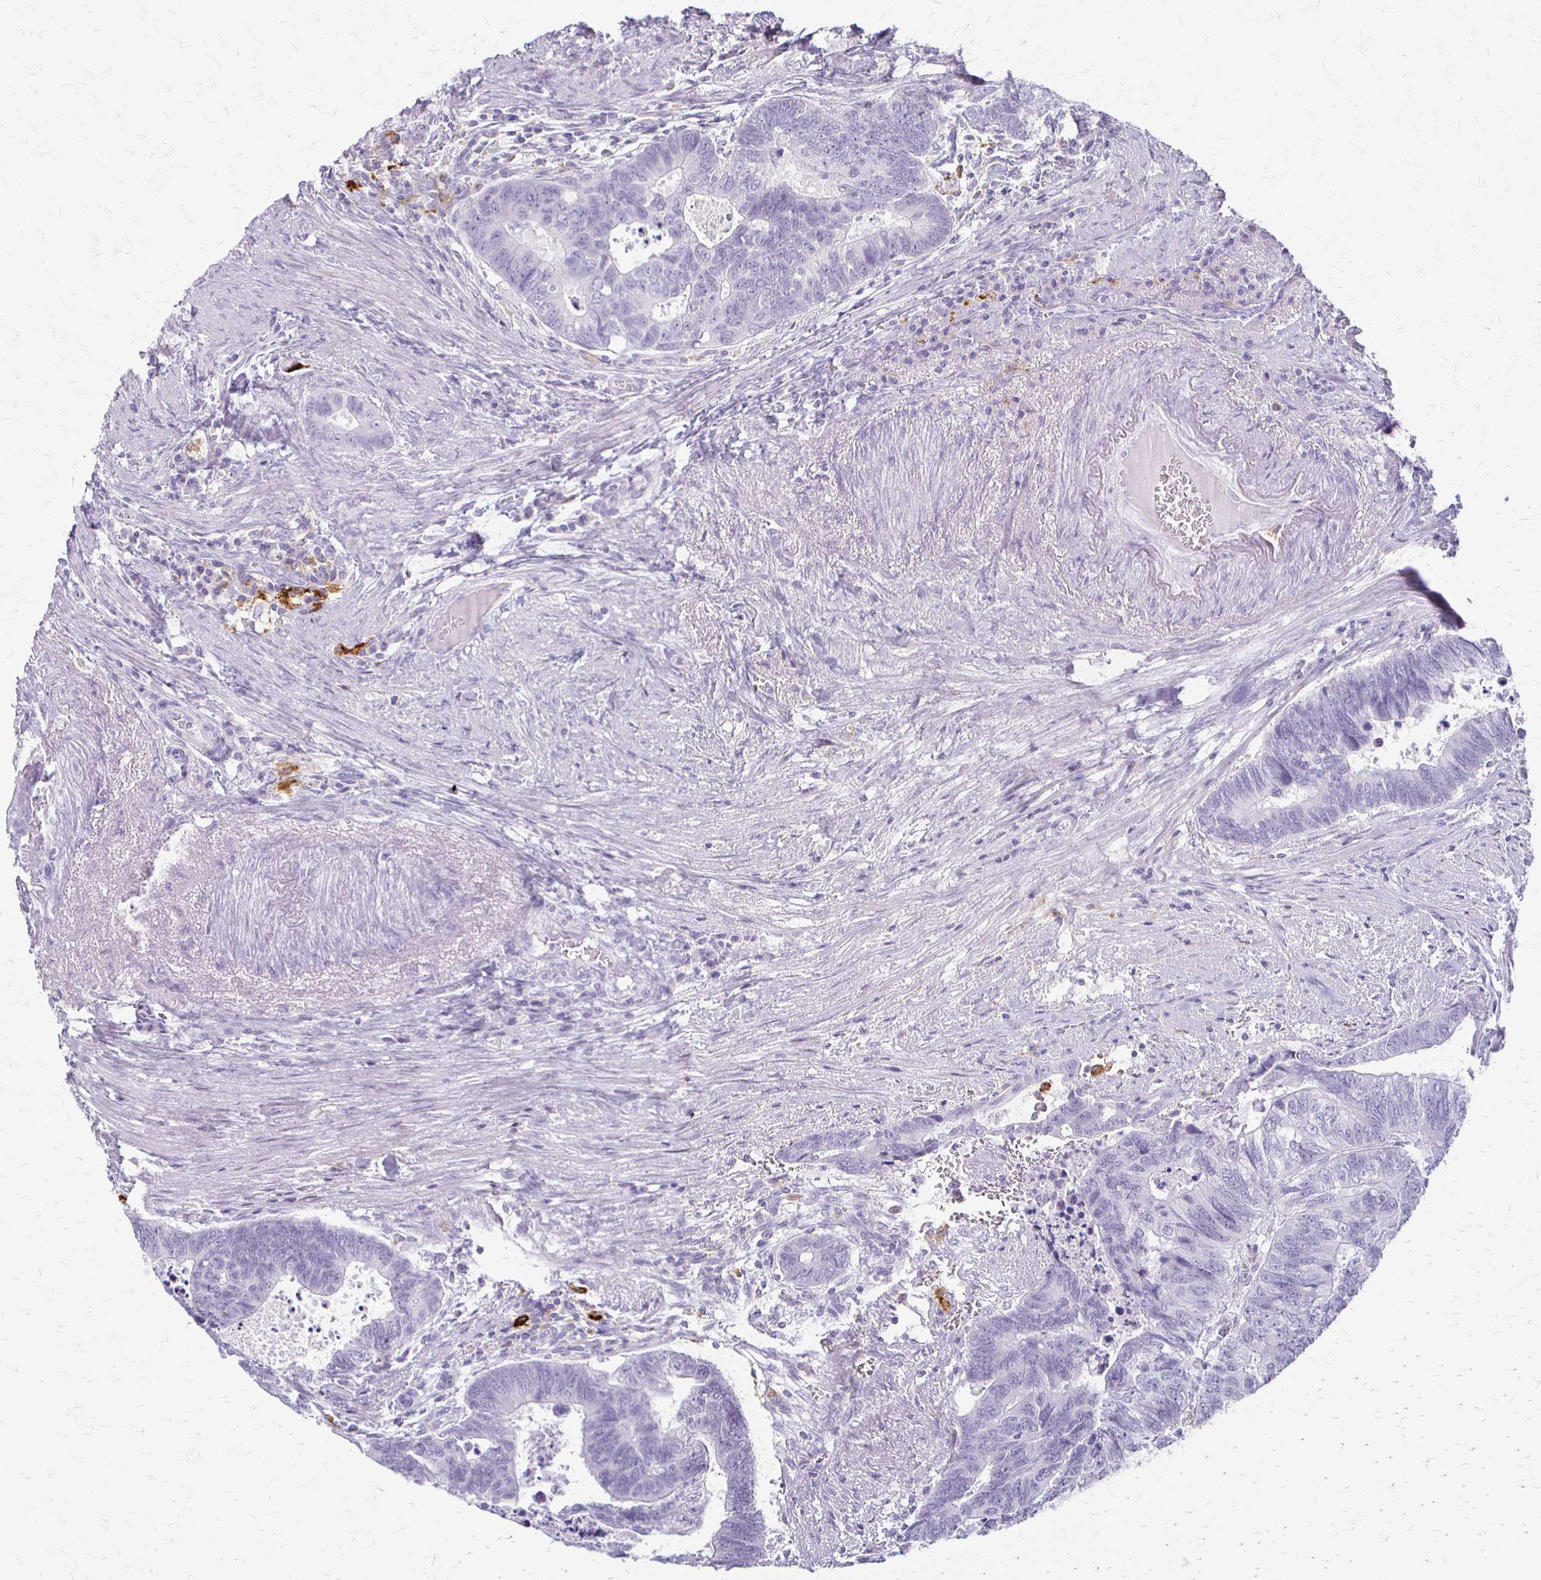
{"staining": {"intensity": "negative", "quantity": "none", "location": "none"}, "tissue": "colorectal cancer", "cell_type": "Tumor cells", "image_type": "cancer", "snomed": [{"axis": "morphology", "description": "Adenocarcinoma, NOS"}, {"axis": "topography", "description": "Colon"}], "caption": "IHC photomicrograph of adenocarcinoma (colorectal) stained for a protein (brown), which reveals no positivity in tumor cells.", "gene": "ACP5", "patient": {"sex": "male", "age": 62}}